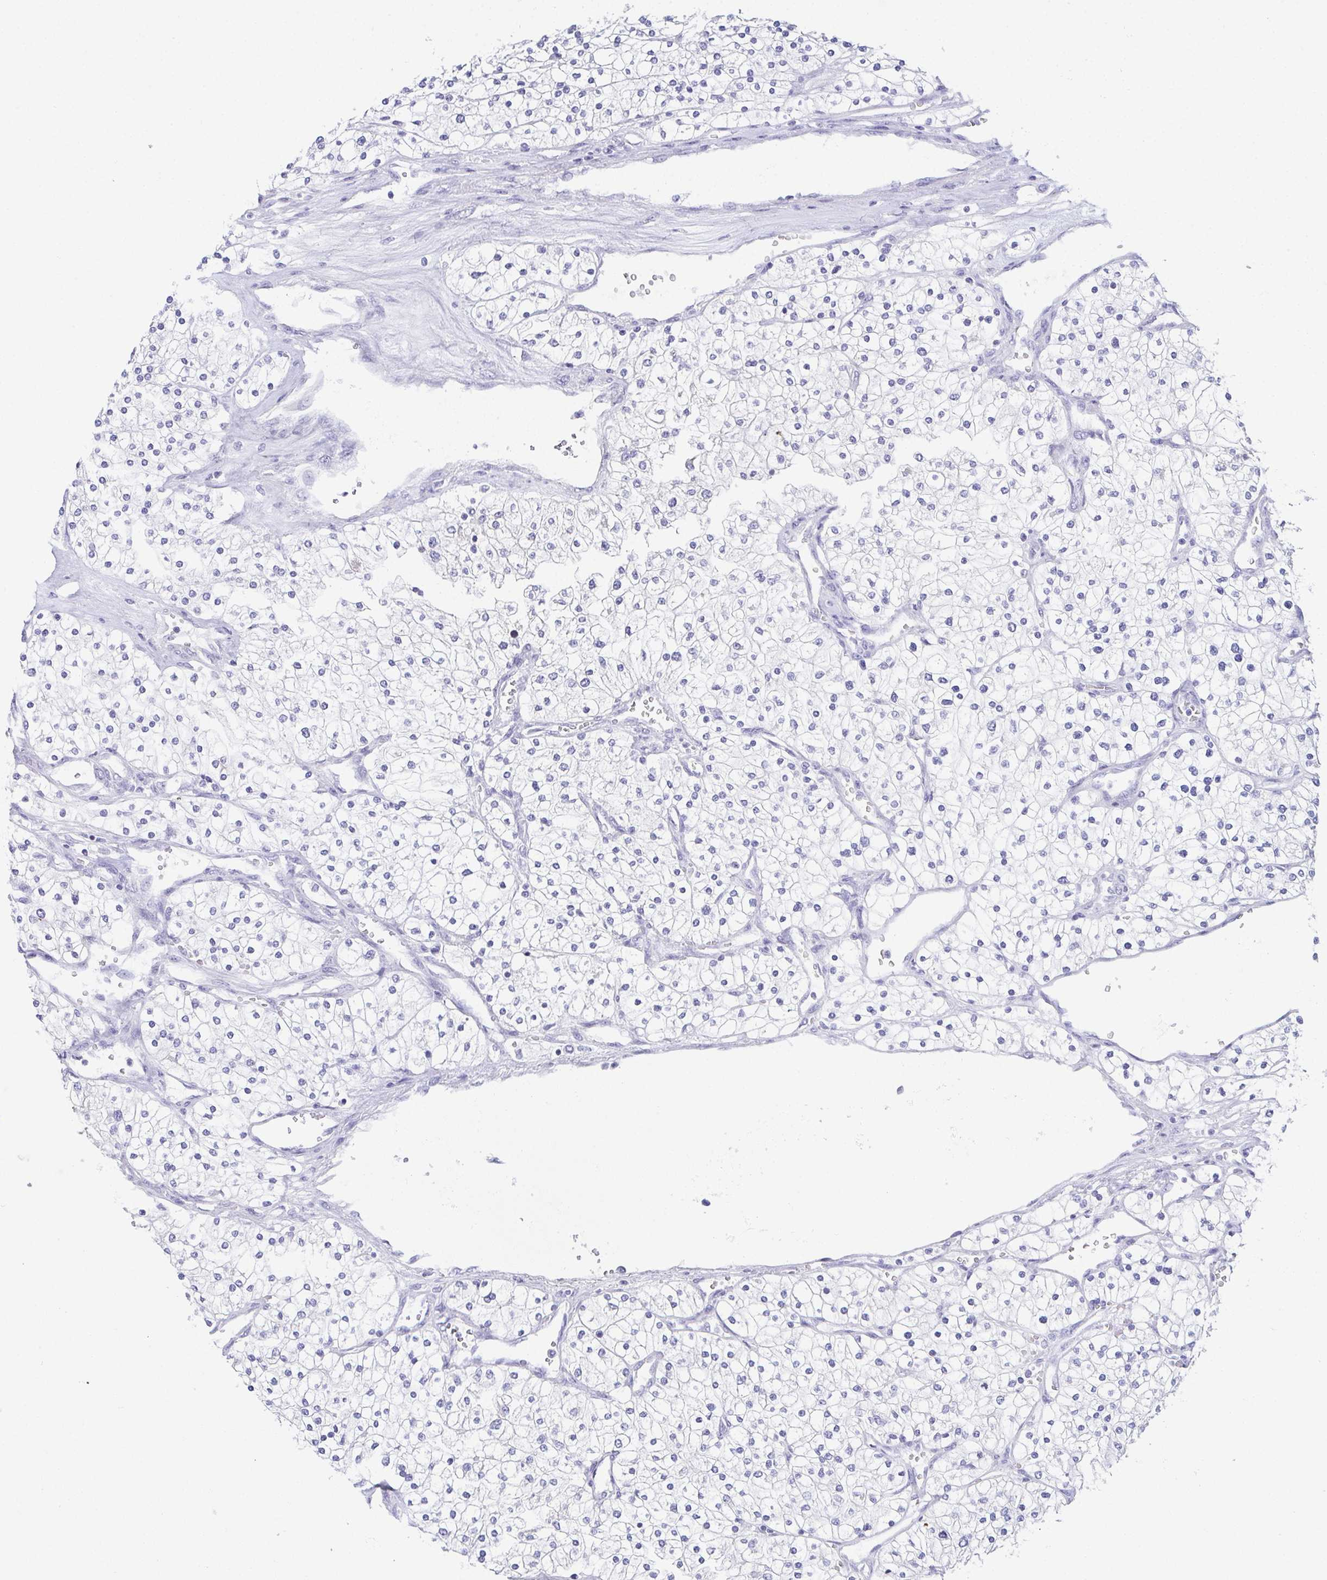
{"staining": {"intensity": "negative", "quantity": "none", "location": "none"}, "tissue": "renal cancer", "cell_type": "Tumor cells", "image_type": "cancer", "snomed": [{"axis": "morphology", "description": "Adenocarcinoma, NOS"}, {"axis": "topography", "description": "Kidney"}], "caption": "Immunohistochemistry (IHC) image of neoplastic tissue: human renal cancer stained with DAB (3,3'-diaminobenzidine) exhibits no significant protein staining in tumor cells.", "gene": "TEX19", "patient": {"sex": "male", "age": 80}}